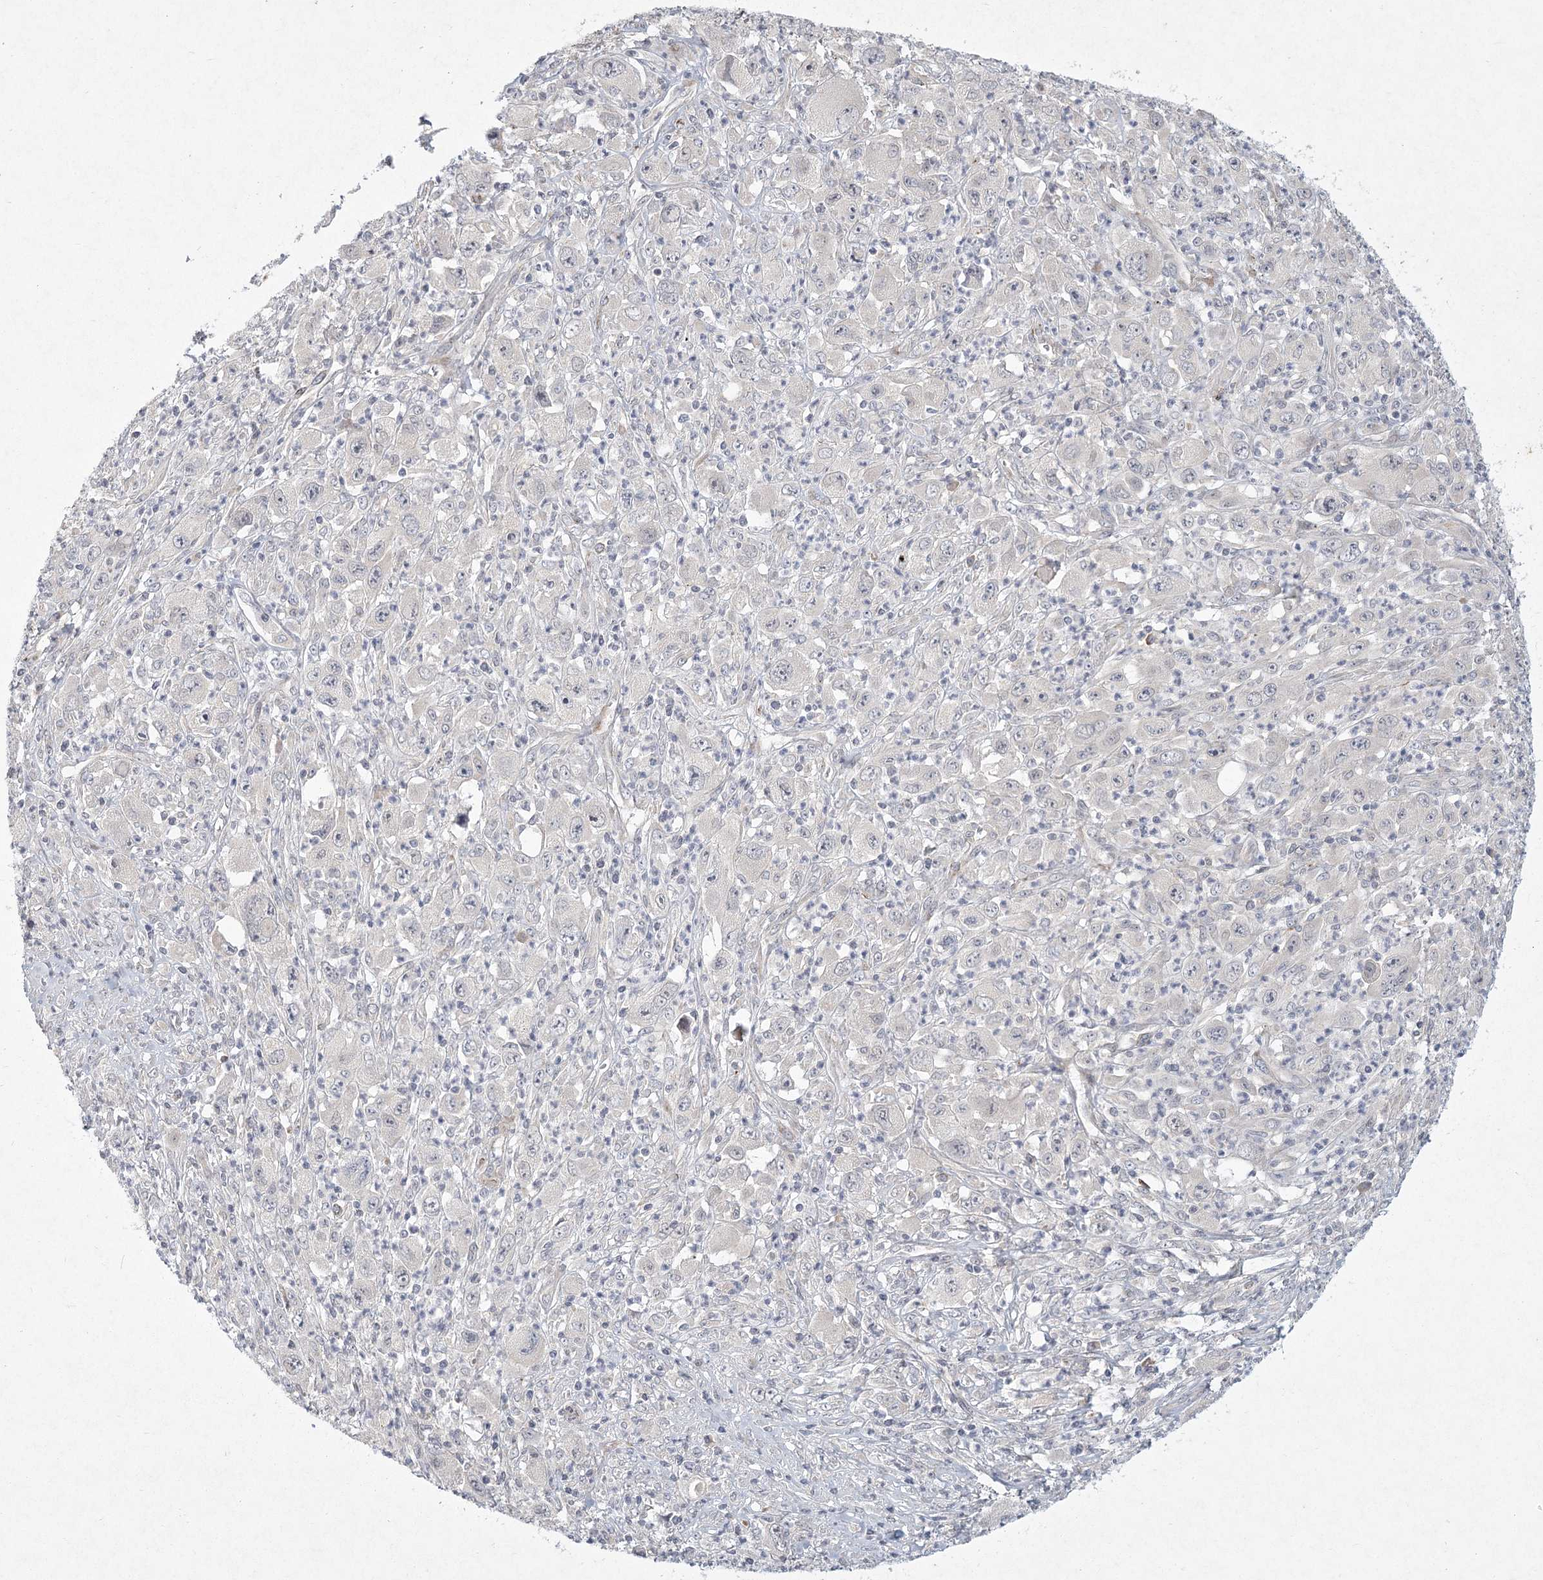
{"staining": {"intensity": "negative", "quantity": "none", "location": "none"}, "tissue": "melanoma", "cell_type": "Tumor cells", "image_type": "cancer", "snomed": [{"axis": "morphology", "description": "Malignant melanoma, Metastatic site"}, {"axis": "topography", "description": "Skin"}], "caption": "Tumor cells show no significant expression in melanoma. Brightfield microscopy of immunohistochemistry (IHC) stained with DAB (3,3'-diaminobenzidine) (brown) and hematoxylin (blue), captured at high magnification.", "gene": "MEPE", "patient": {"sex": "female", "age": 56}}